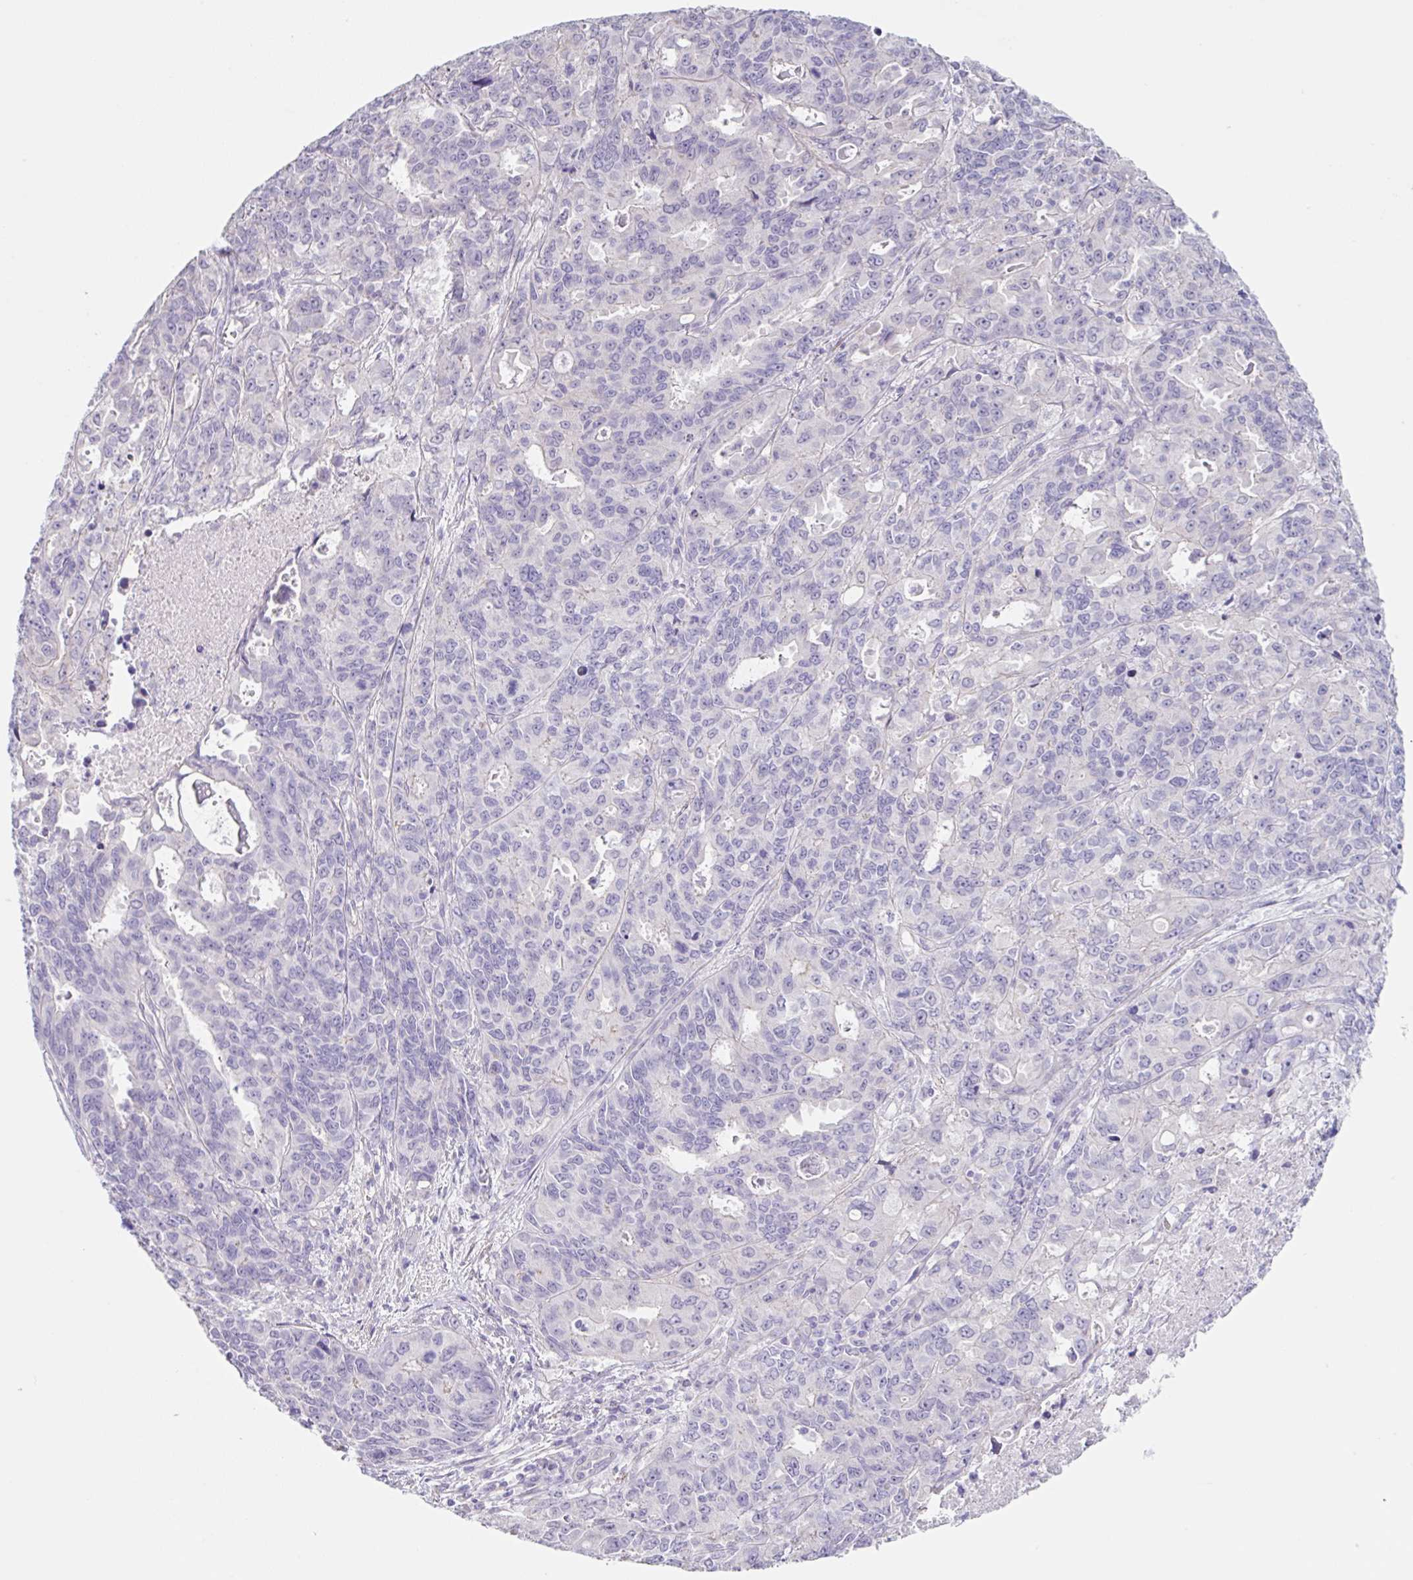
{"staining": {"intensity": "negative", "quantity": "none", "location": "none"}, "tissue": "endometrial cancer", "cell_type": "Tumor cells", "image_type": "cancer", "snomed": [{"axis": "morphology", "description": "Adenocarcinoma, NOS"}, {"axis": "topography", "description": "Uterus"}], "caption": "The photomicrograph displays no significant positivity in tumor cells of endometrial adenocarcinoma. Nuclei are stained in blue.", "gene": "DCAF17", "patient": {"sex": "female", "age": 79}}